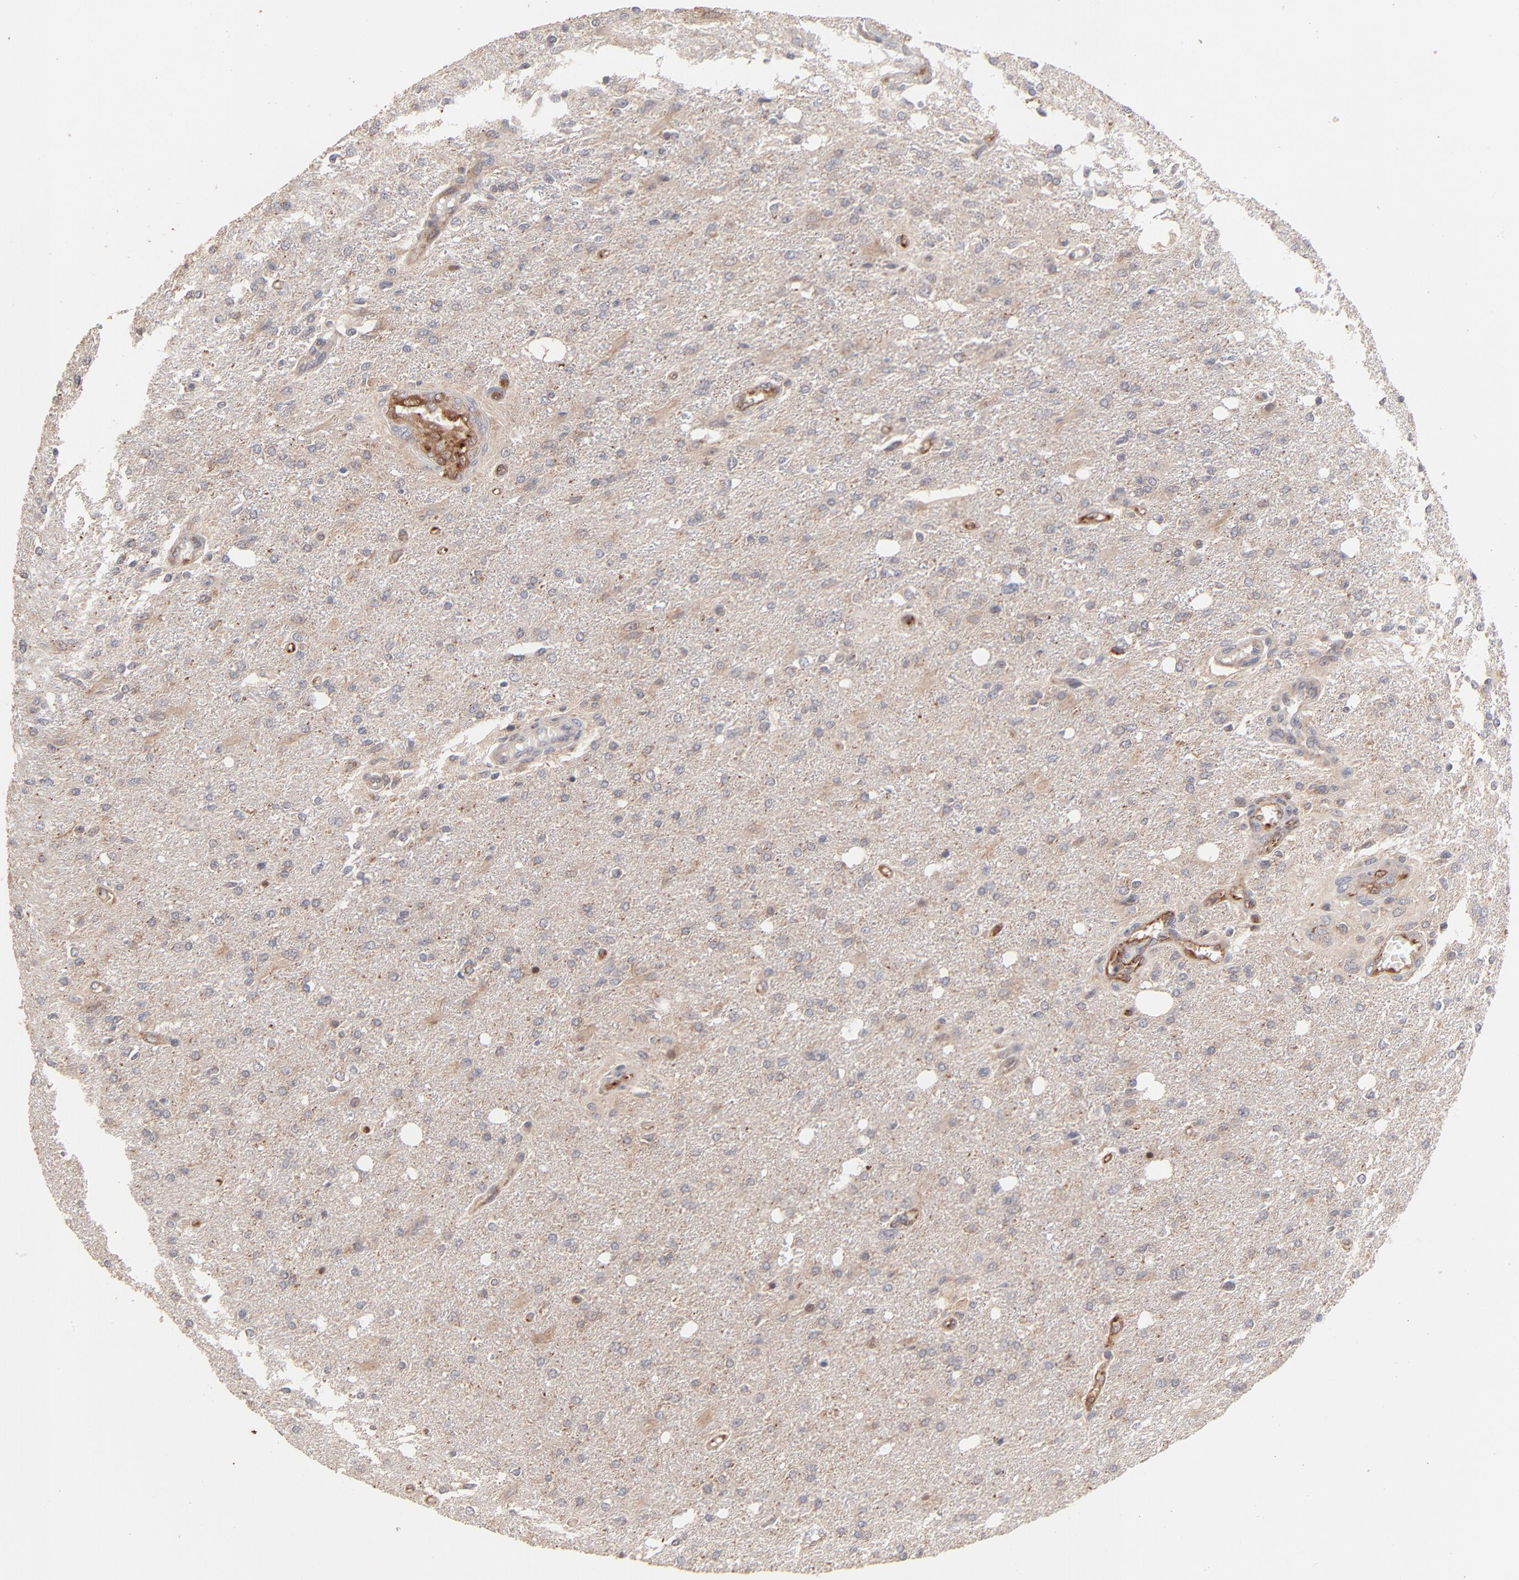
{"staining": {"intensity": "weak", "quantity": ">75%", "location": "cytoplasmic/membranous"}, "tissue": "glioma", "cell_type": "Tumor cells", "image_type": "cancer", "snomed": [{"axis": "morphology", "description": "Glioma, malignant, High grade"}, {"axis": "topography", "description": "Cerebral cortex"}], "caption": "An image showing weak cytoplasmic/membranous positivity in approximately >75% of tumor cells in glioma, as visualized by brown immunohistochemical staining.", "gene": "IVNS1ABP", "patient": {"sex": "male", "age": 76}}